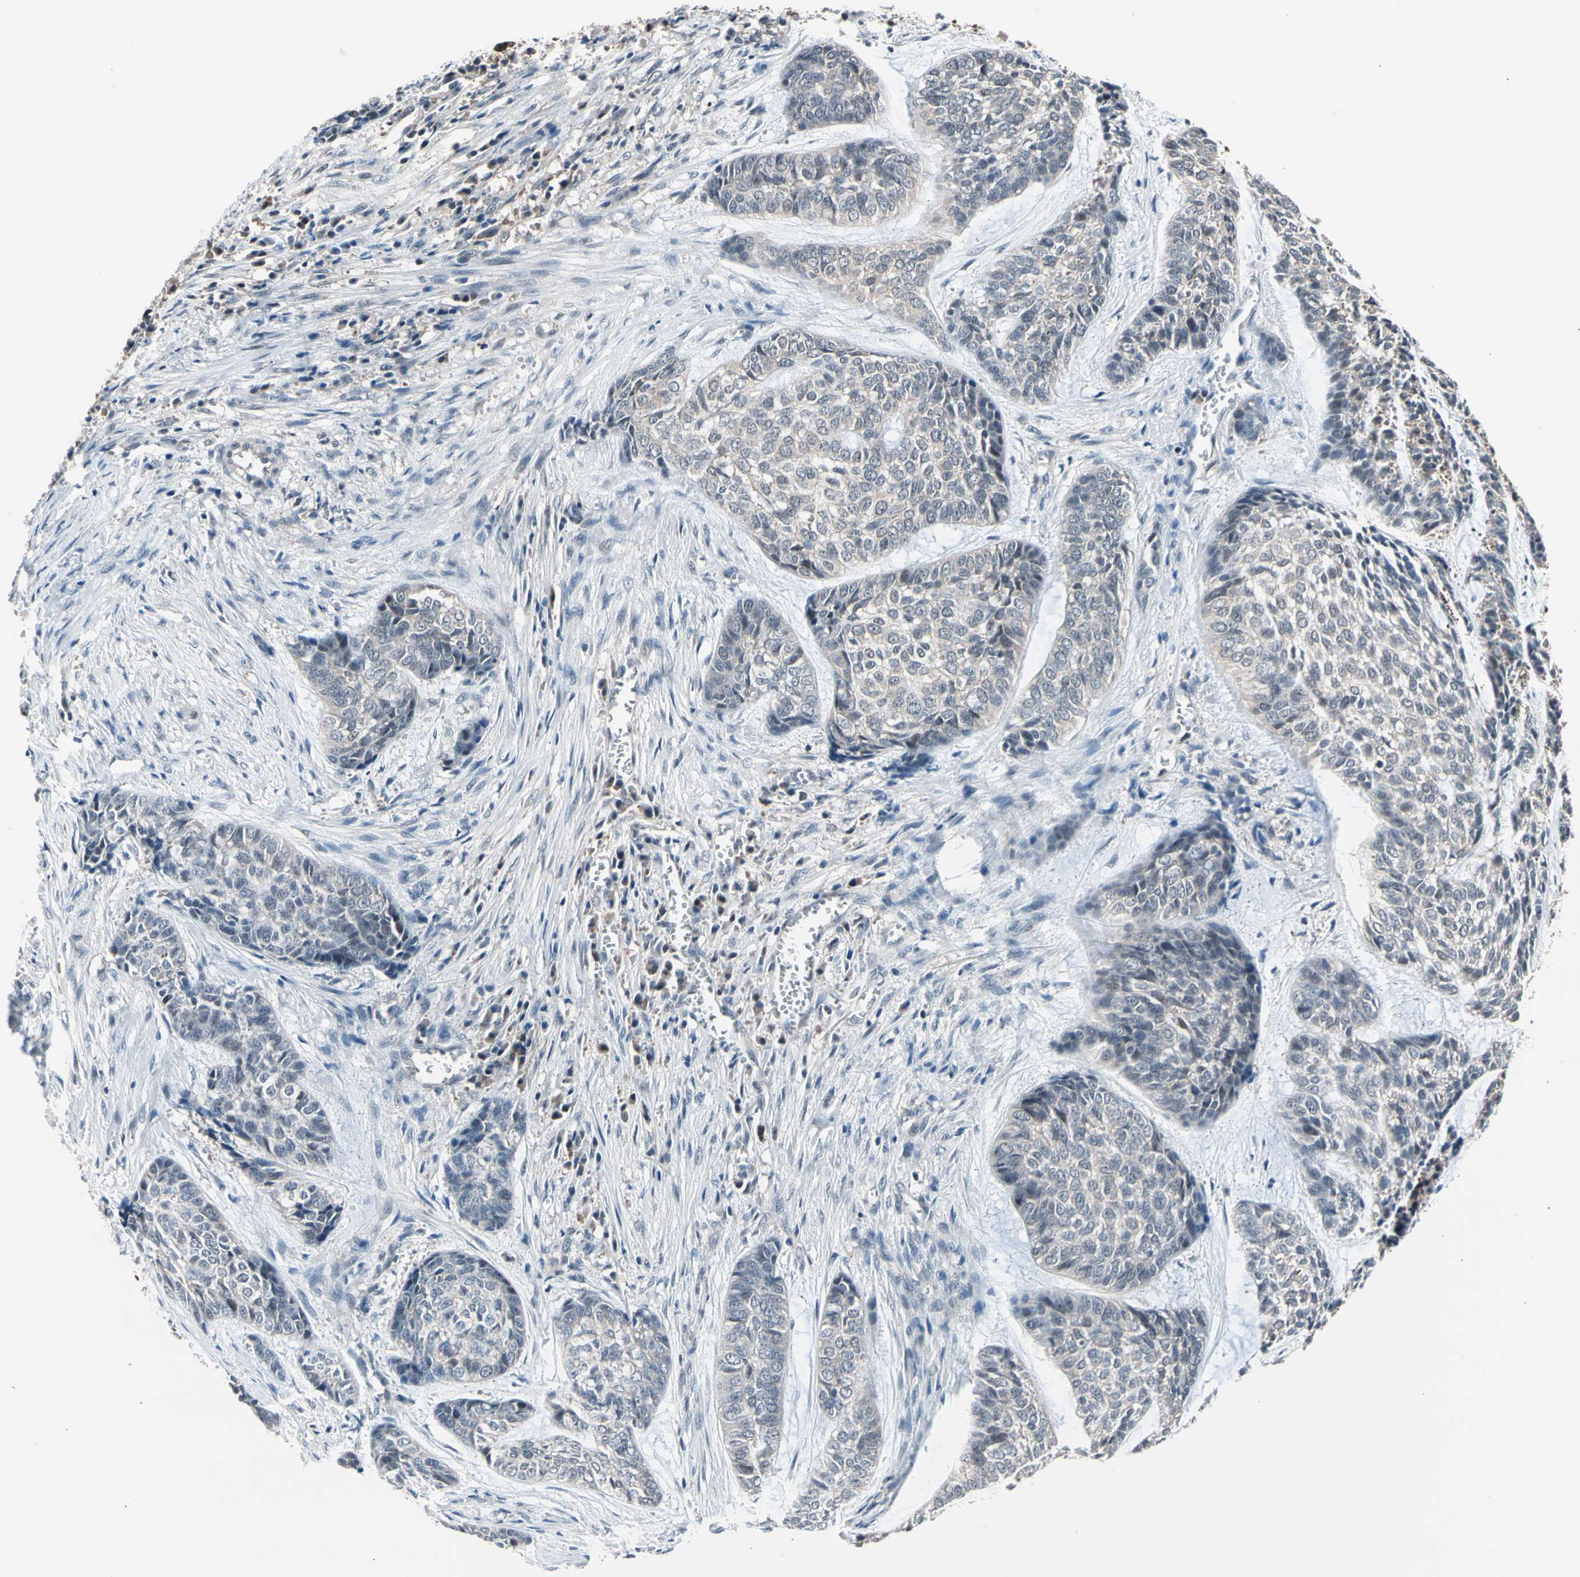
{"staining": {"intensity": "weak", "quantity": "25%-75%", "location": "cytoplasmic/membranous"}, "tissue": "skin cancer", "cell_type": "Tumor cells", "image_type": "cancer", "snomed": [{"axis": "morphology", "description": "Basal cell carcinoma"}, {"axis": "topography", "description": "Skin"}], "caption": "Immunohistochemical staining of human basal cell carcinoma (skin) displays weak cytoplasmic/membranous protein expression in about 25%-75% of tumor cells.", "gene": "PSMA2", "patient": {"sex": "female", "age": 64}}